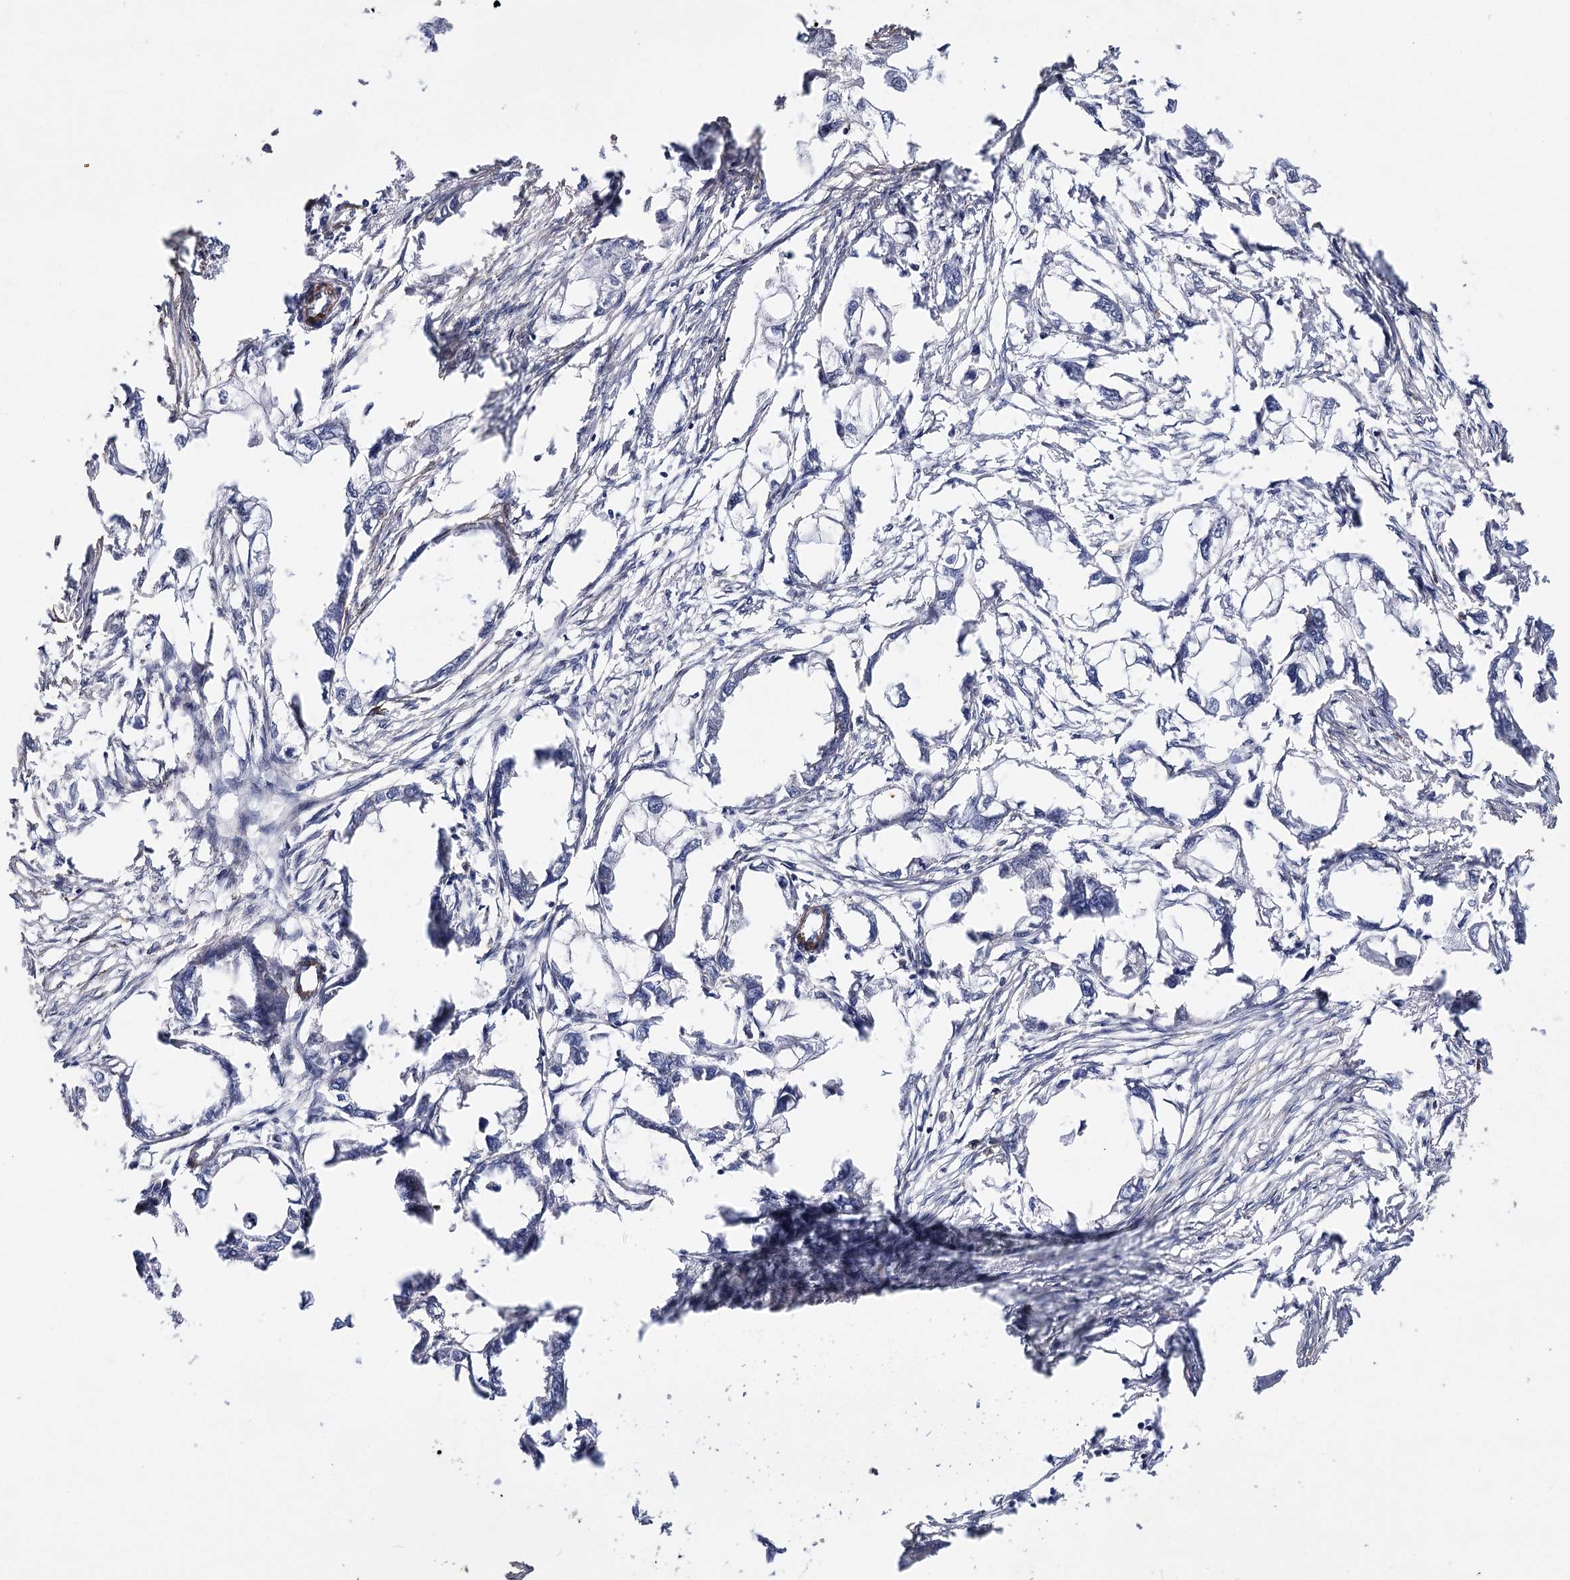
{"staining": {"intensity": "negative", "quantity": "none", "location": "none"}, "tissue": "endometrial cancer", "cell_type": "Tumor cells", "image_type": "cancer", "snomed": [{"axis": "morphology", "description": "Adenocarcinoma, NOS"}, {"axis": "morphology", "description": "Adenocarcinoma, metastatic, NOS"}, {"axis": "topography", "description": "Adipose tissue"}, {"axis": "topography", "description": "Endometrium"}], "caption": "Immunohistochemistry (IHC) histopathology image of neoplastic tissue: human endometrial metastatic adenocarcinoma stained with DAB exhibits no significant protein expression in tumor cells. (Brightfield microscopy of DAB immunohistochemistry at high magnification).", "gene": "CFAP46", "patient": {"sex": "female", "age": 67}}